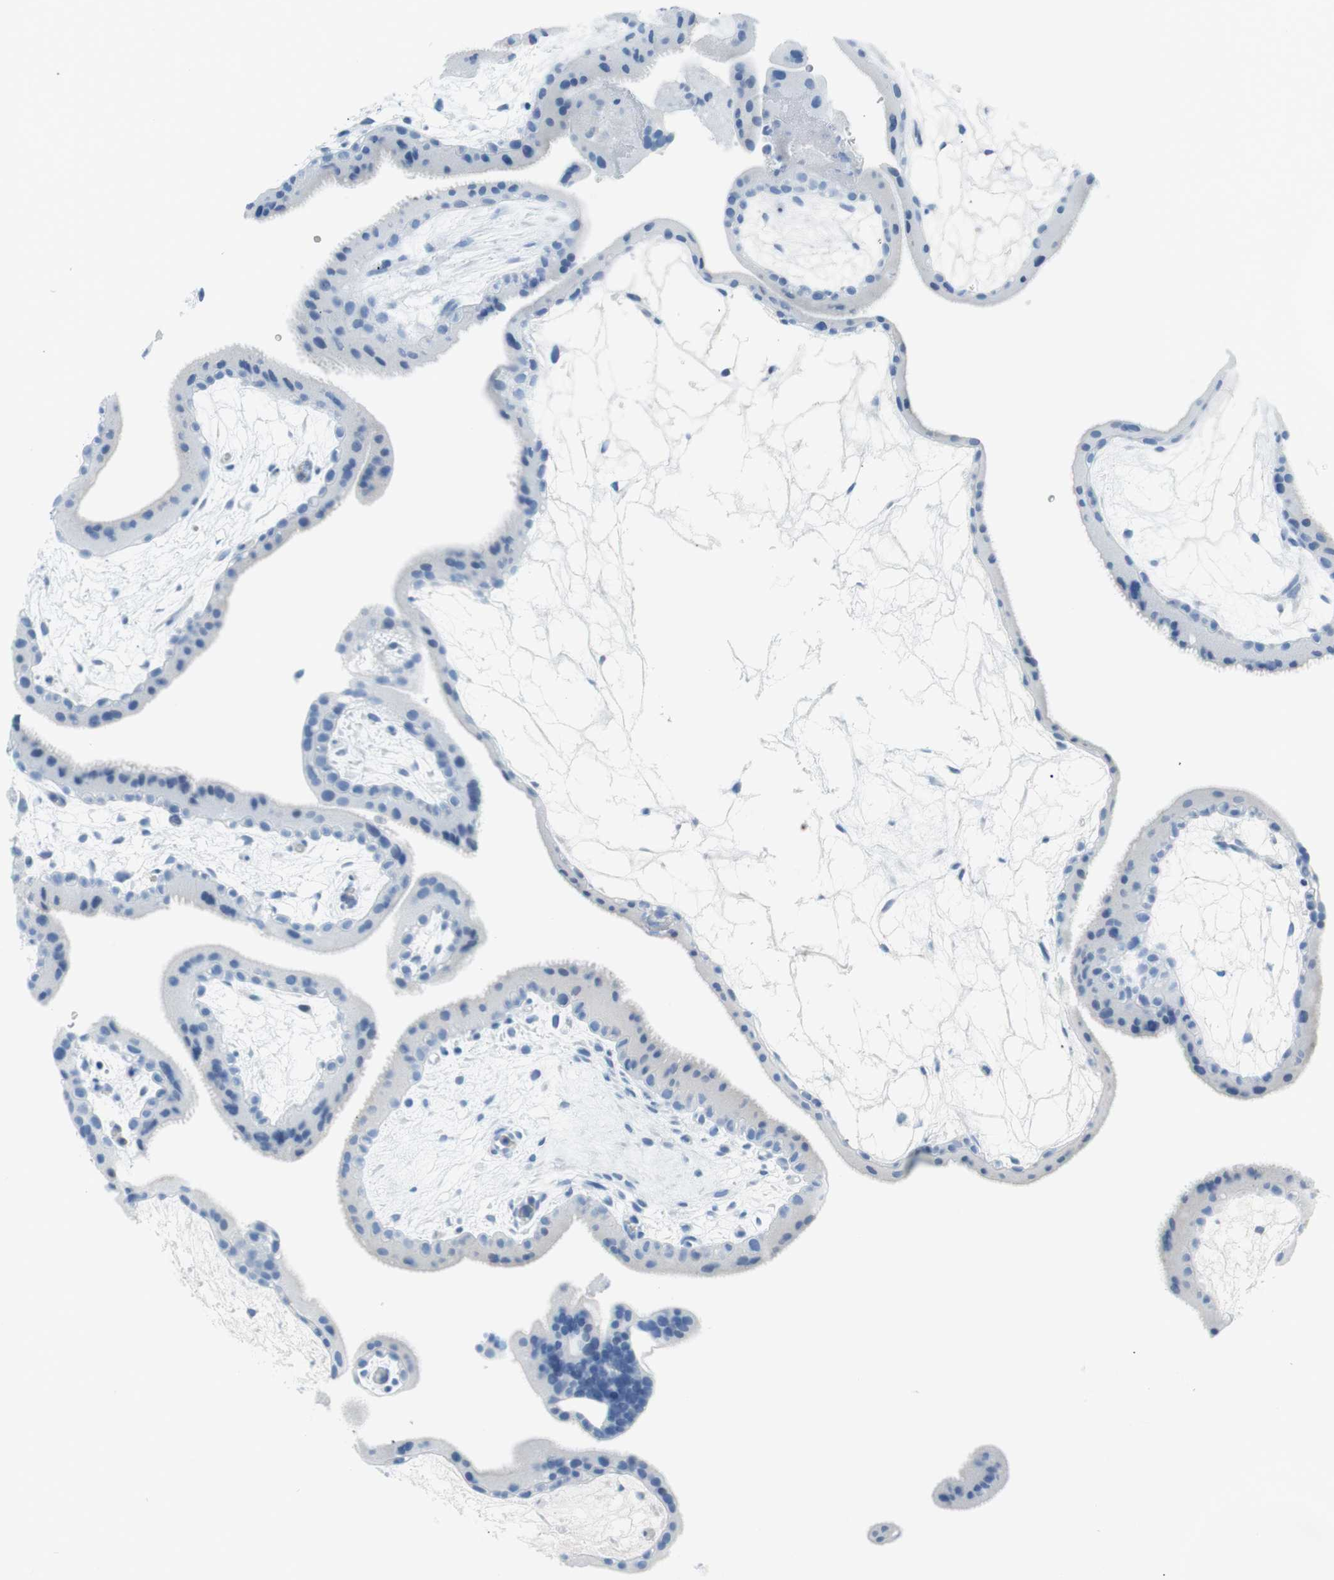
{"staining": {"intensity": "negative", "quantity": "none", "location": "none"}, "tissue": "placenta", "cell_type": "Decidual cells", "image_type": "normal", "snomed": [{"axis": "morphology", "description": "Normal tissue, NOS"}, {"axis": "topography", "description": "Placenta"}], "caption": "Immunohistochemistry image of benign placenta: human placenta stained with DAB demonstrates no significant protein staining in decidual cells.", "gene": "MYH1", "patient": {"sex": "female", "age": 19}}